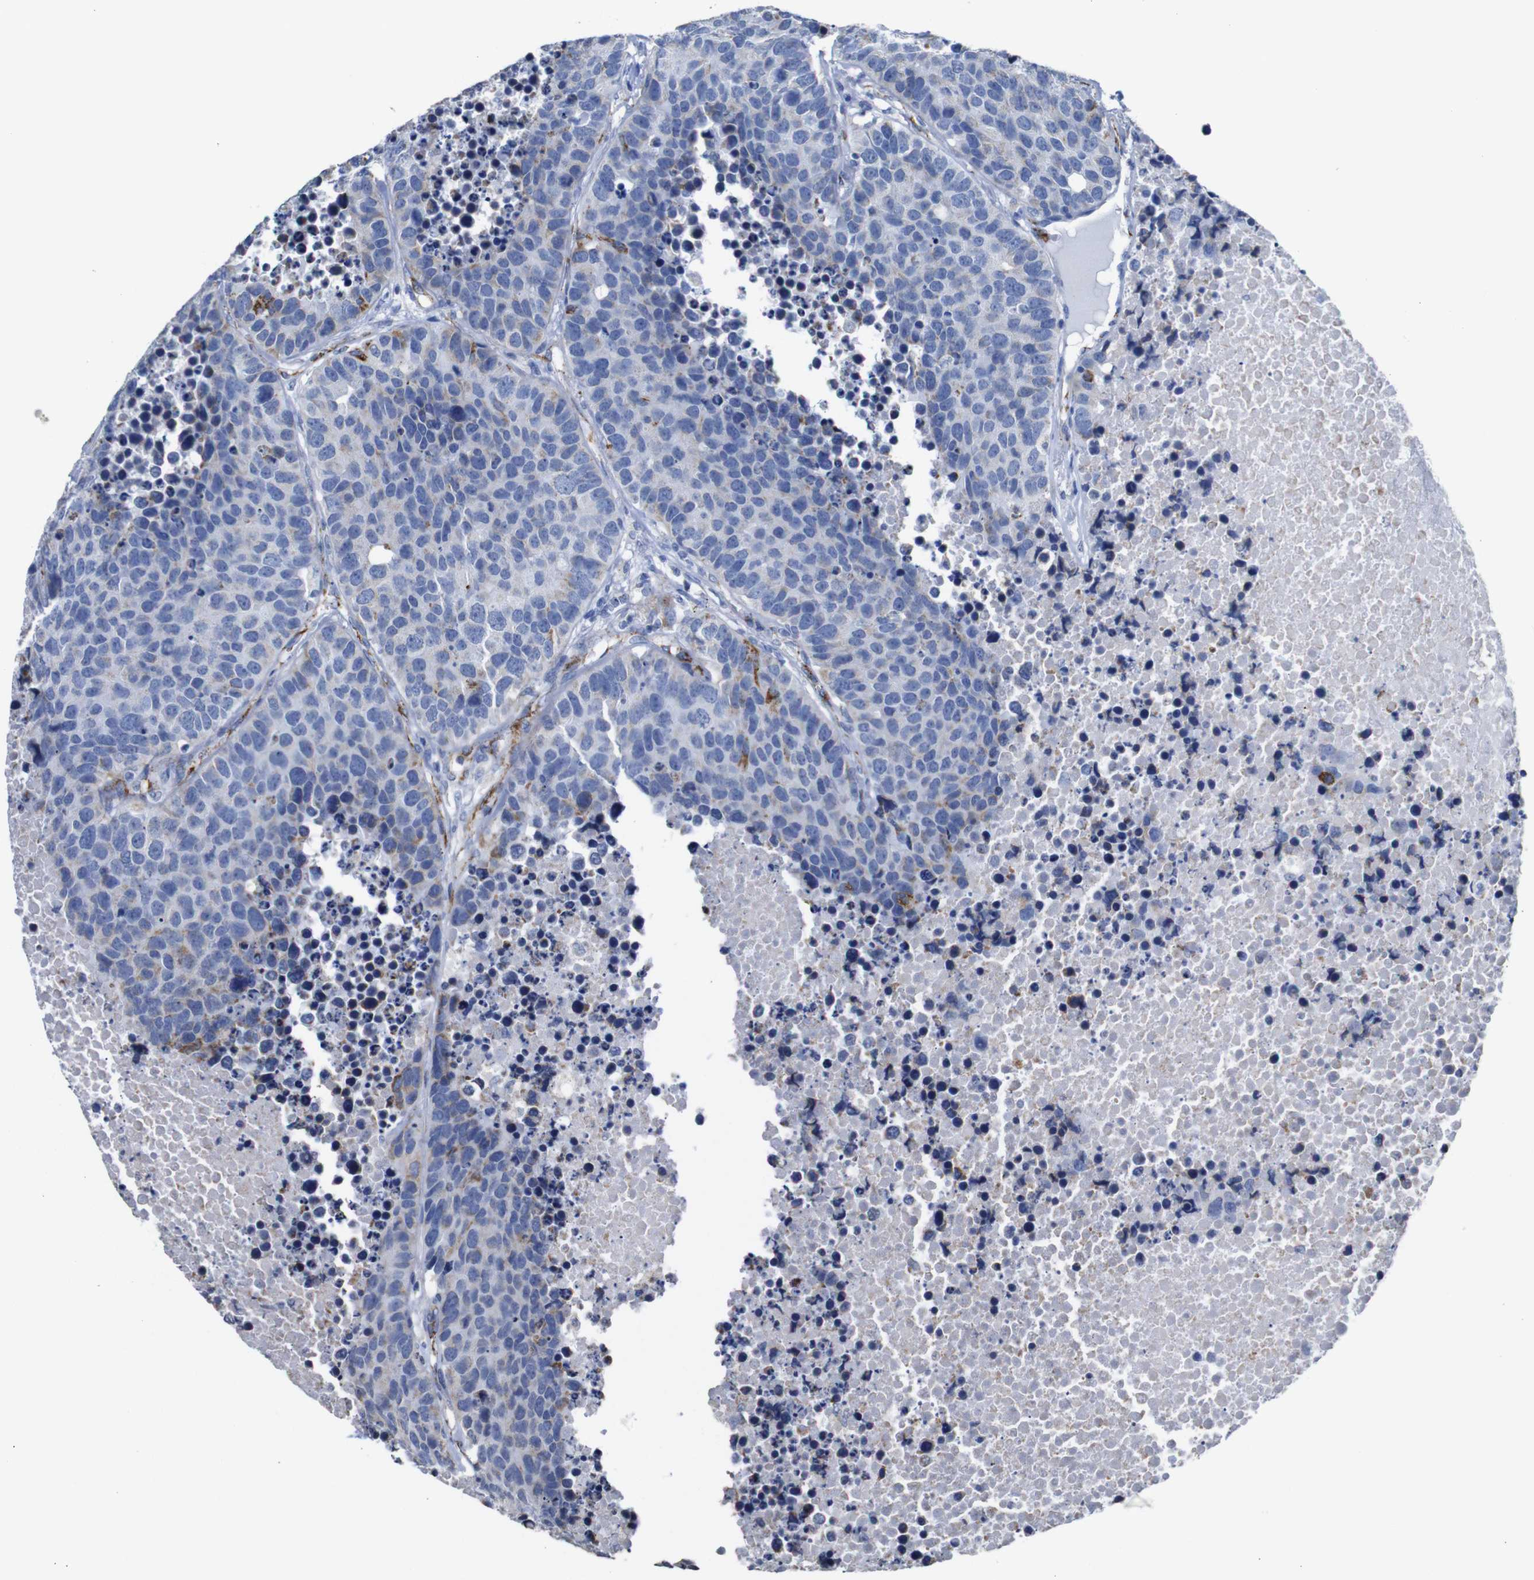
{"staining": {"intensity": "moderate", "quantity": "<25%", "location": "cytoplasmic/membranous"}, "tissue": "carcinoid", "cell_type": "Tumor cells", "image_type": "cancer", "snomed": [{"axis": "morphology", "description": "Carcinoid, malignant, NOS"}, {"axis": "topography", "description": "Lung"}], "caption": "A histopathology image of human carcinoid stained for a protein reveals moderate cytoplasmic/membranous brown staining in tumor cells.", "gene": "MAOA", "patient": {"sex": "male", "age": 60}}